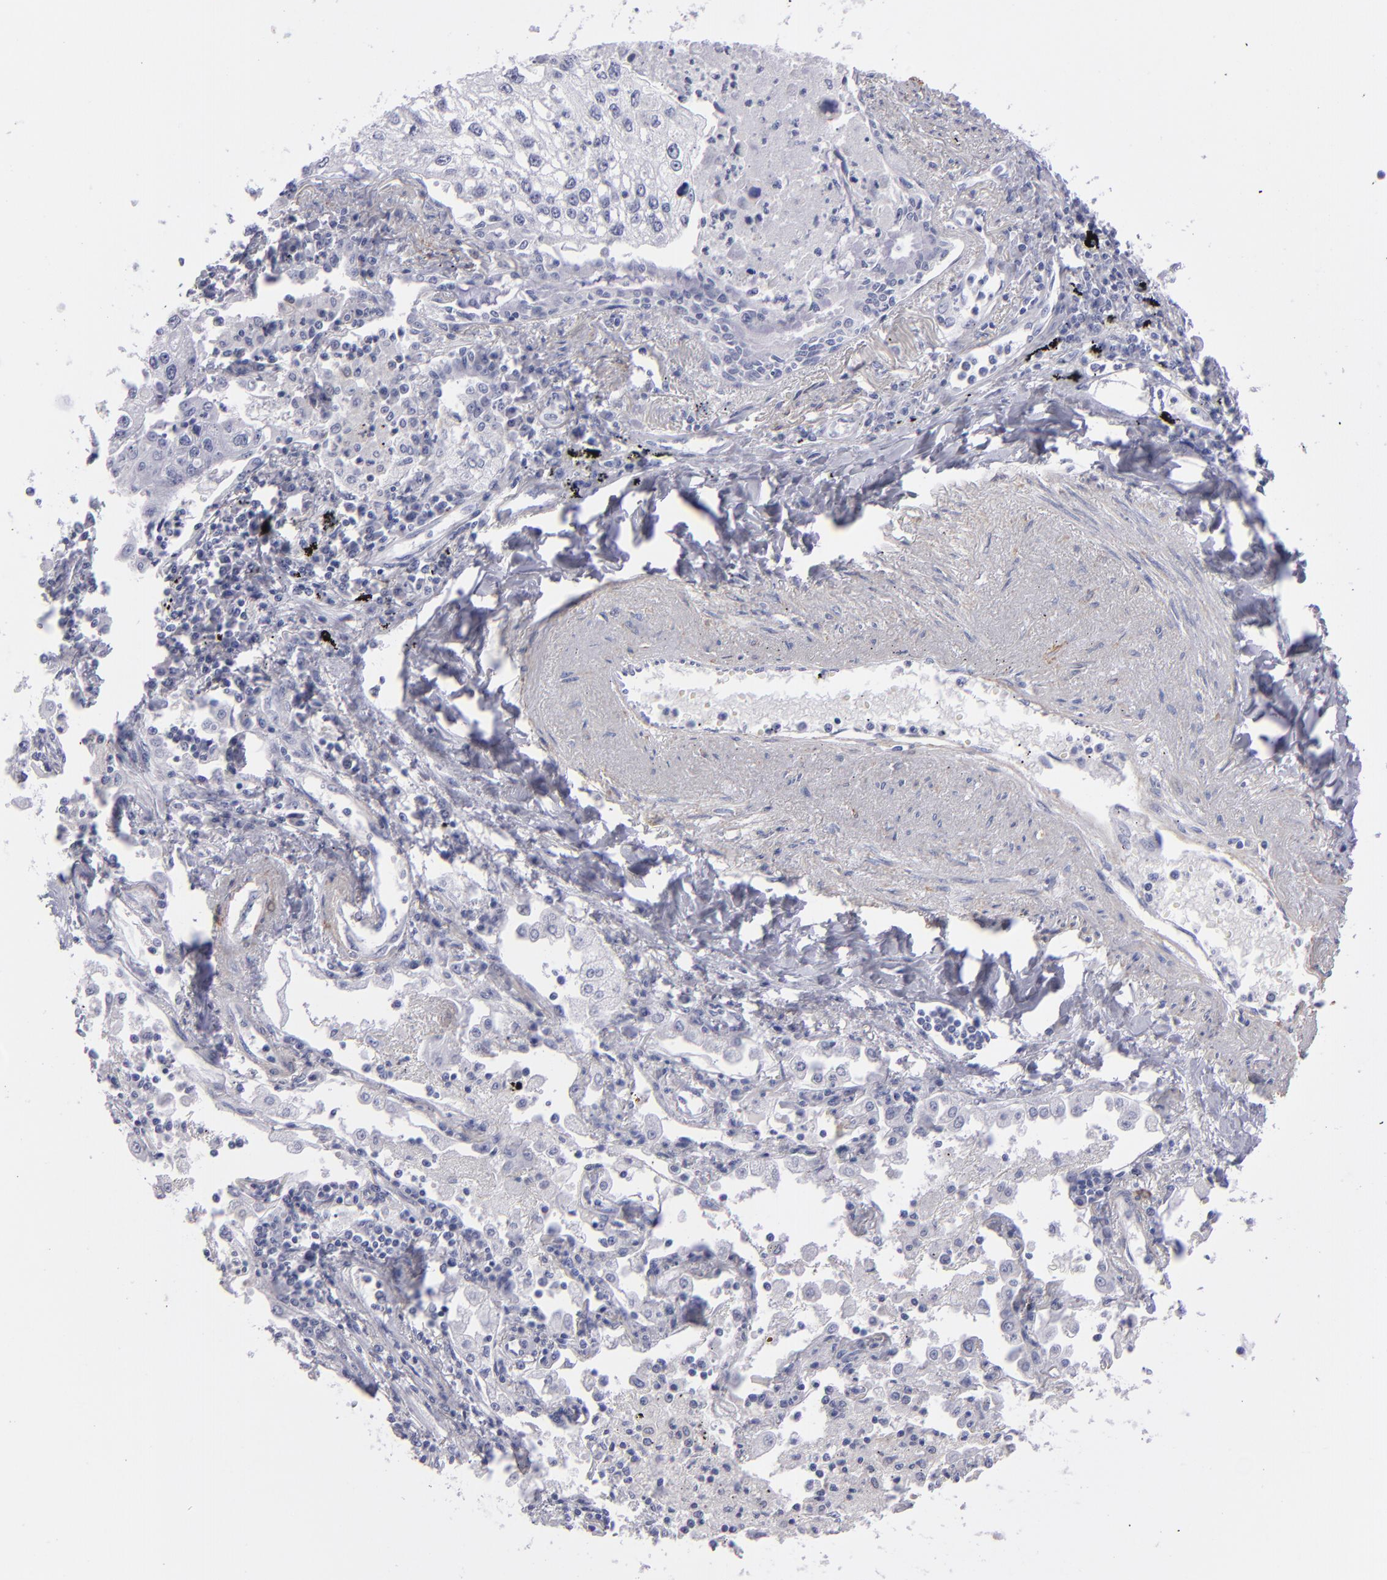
{"staining": {"intensity": "negative", "quantity": "none", "location": "none"}, "tissue": "lung cancer", "cell_type": "Tumor cells", "image_type": "cancer", "snomed": [{"axis": "morphology", "description": "Squamous cell carcinoma, NOS"}, {"axis": "topography", "description": "Lung"}], "caption": "A histopathology image of lung squamous cell carcinoma stained for a protein shows no brown staining in tumor cells. Nuclei are stained in blue.", "gene": "MYH11", "patient": {"sex": "male", "age": 75}}